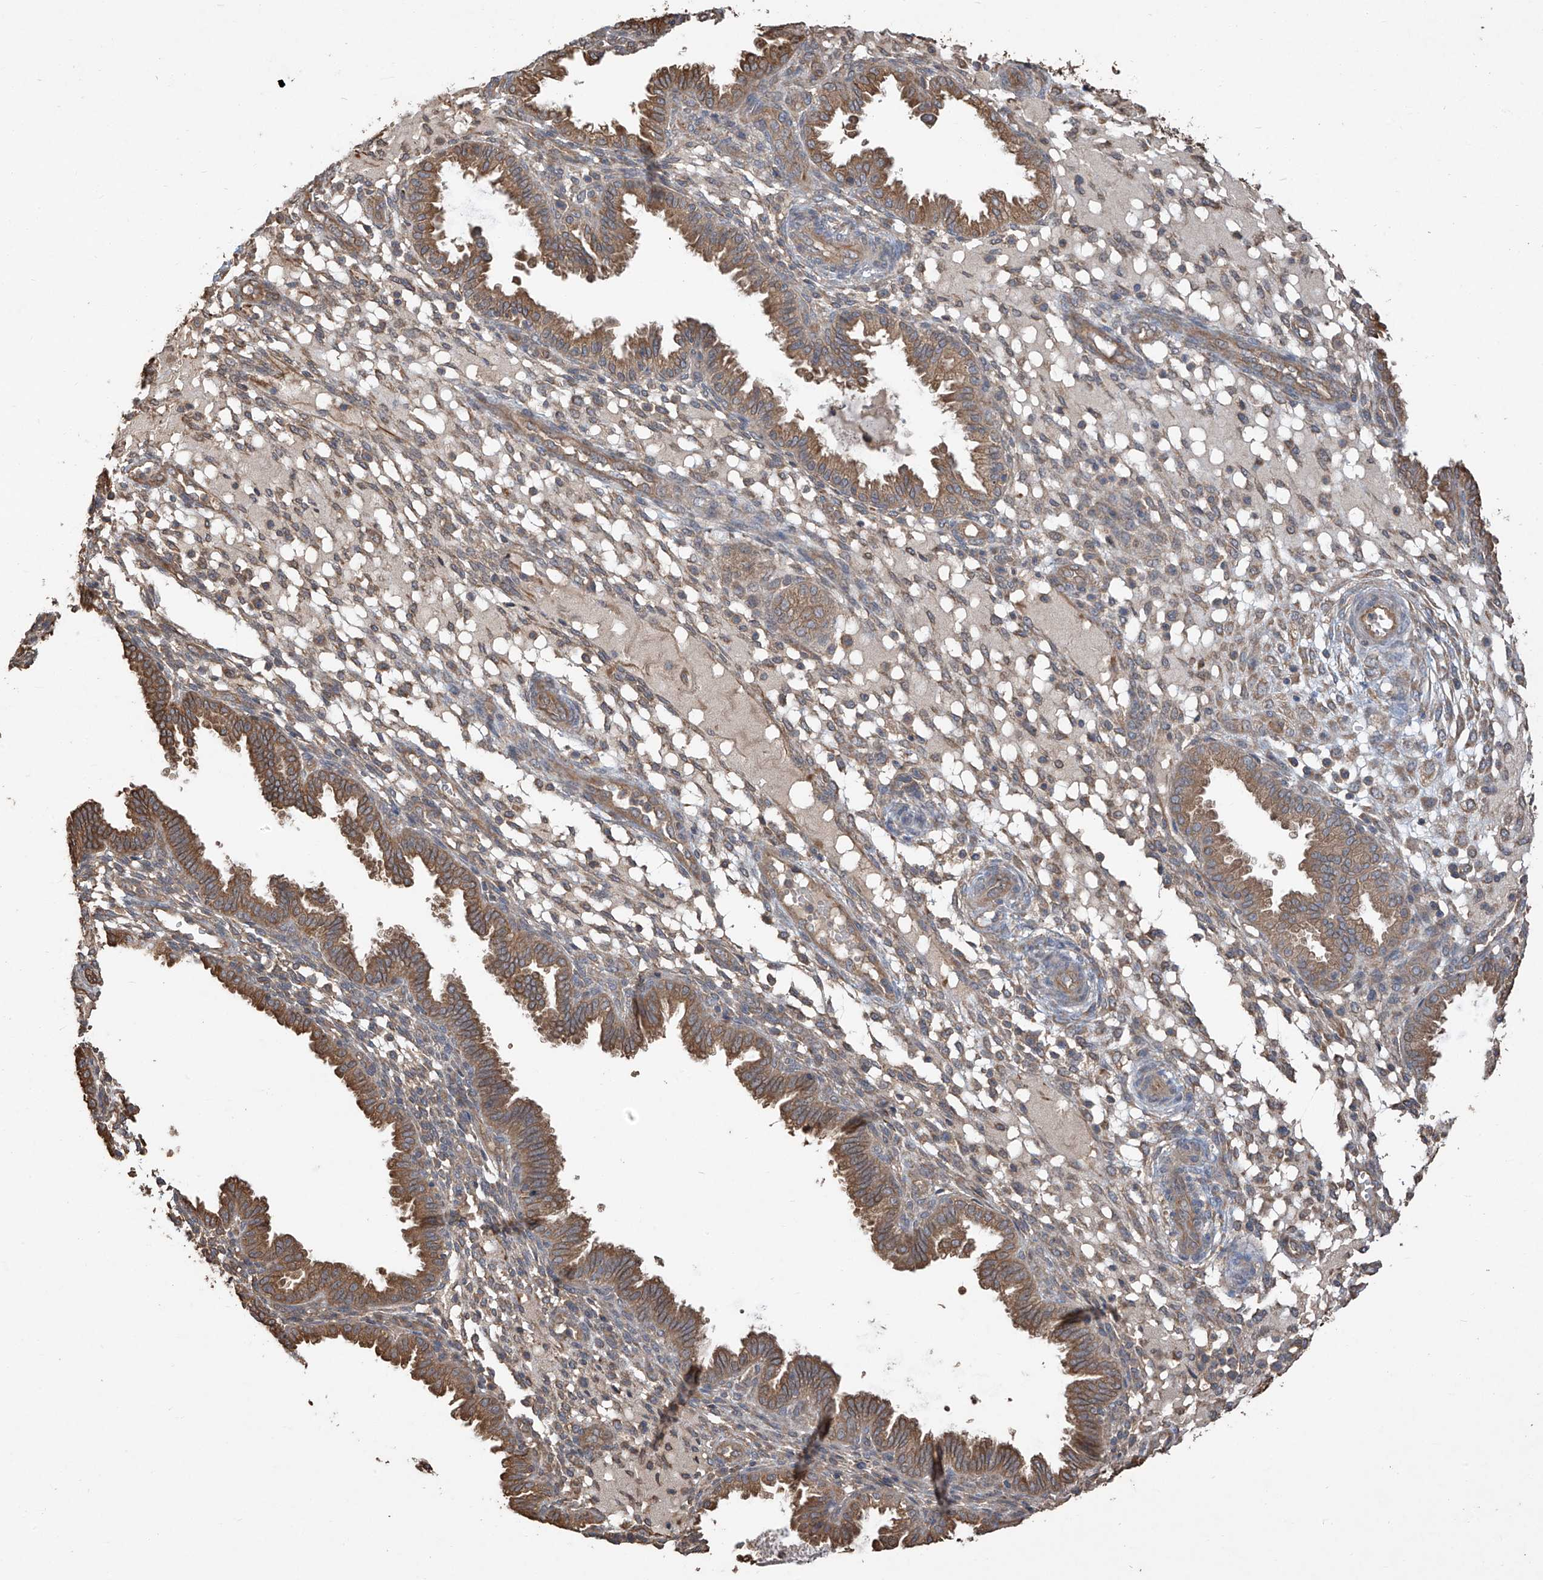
{"staining": {"intensity": "moderate", "quantity": "<25%", "location": "cytoplasmic/membranous"}, "tissue": "endometrium", "cell_type": "Cells in endometrial stroma", "image_type": "normal", "snomed": [{"axis": "morphology", "description": "Normal tissue, NOS"}, {"axis": "topography", "description": "Endometrium"}], "caption": "IHC (DAB) staining of benign human endometrium shows moderate cytoplasmic/membranous protein positivity in approximately <25% of cells in endometrial stroma. Nuclei are stained in blue.", "gene": "AGBL5", "patient": {"sex": "female", "age": 33}}